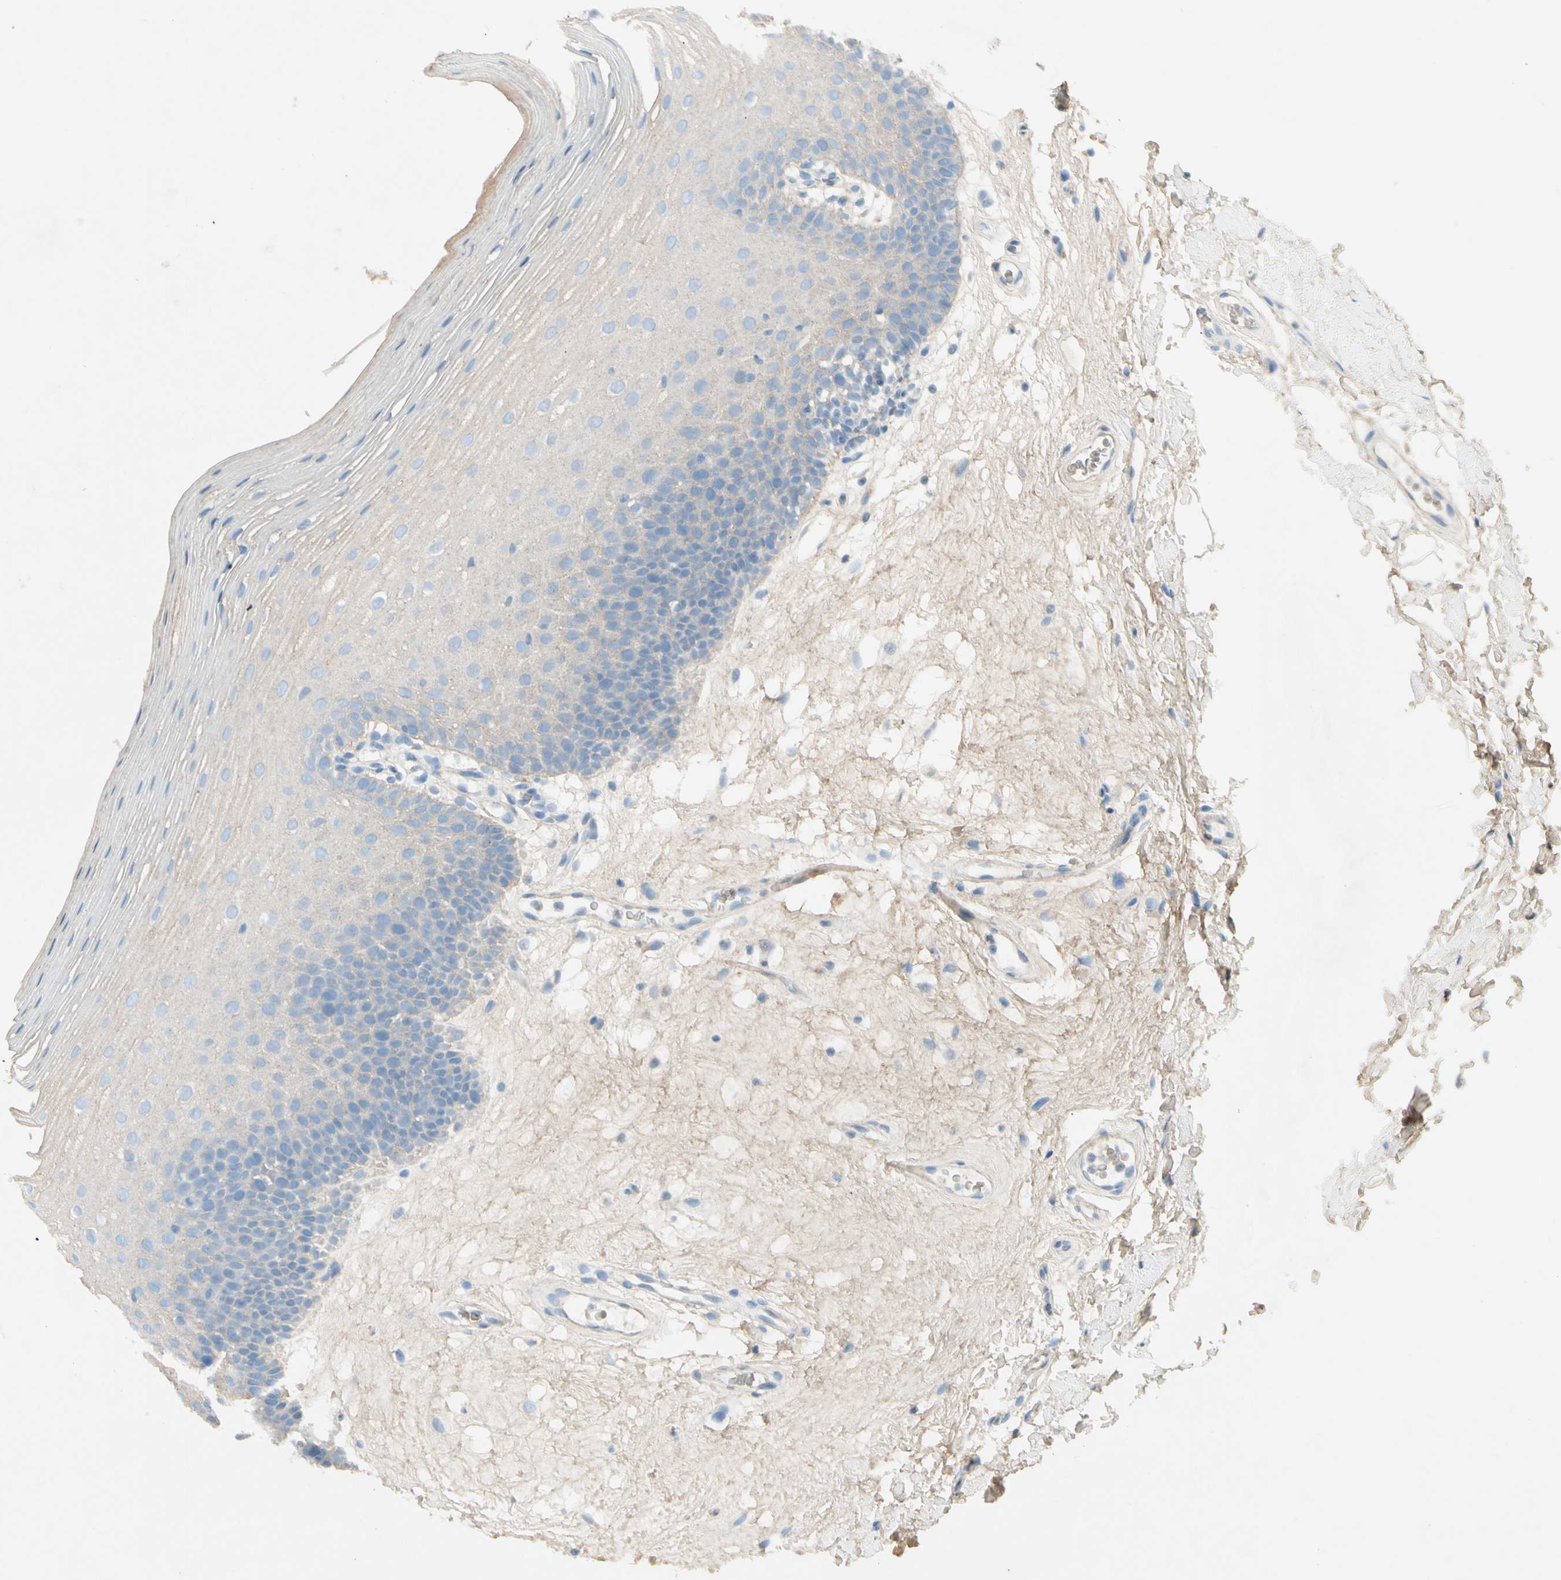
{"staining": {"intensity": "negative", "quantity": "none", "location": "none"}, "tissue": "oral mucosa", "cell_type": "Squamous epithelial cells", "image_type": "normal", "snomed": [{"axis": "morphology", "description": "Normal tissue, NOS"}, {"axis": "morphology", "description": "Squamous cell carcinoma, NOS"}, {"axis": "topography", "description": "Skeletal muscle"}, {"axis": "topography", "description": "Oral tissue"}], "caption": "Oral mucosa was stained to show a protein in brown. There is no significant staining in squamous epithelial cells. Brightfield microscopy of immunohistochemistry stained with DAB (brown) and hematoxylin (blue), captured at high magnification.", "gene": "FLOT1", "patient": {"sex": "male", "age": 71}}